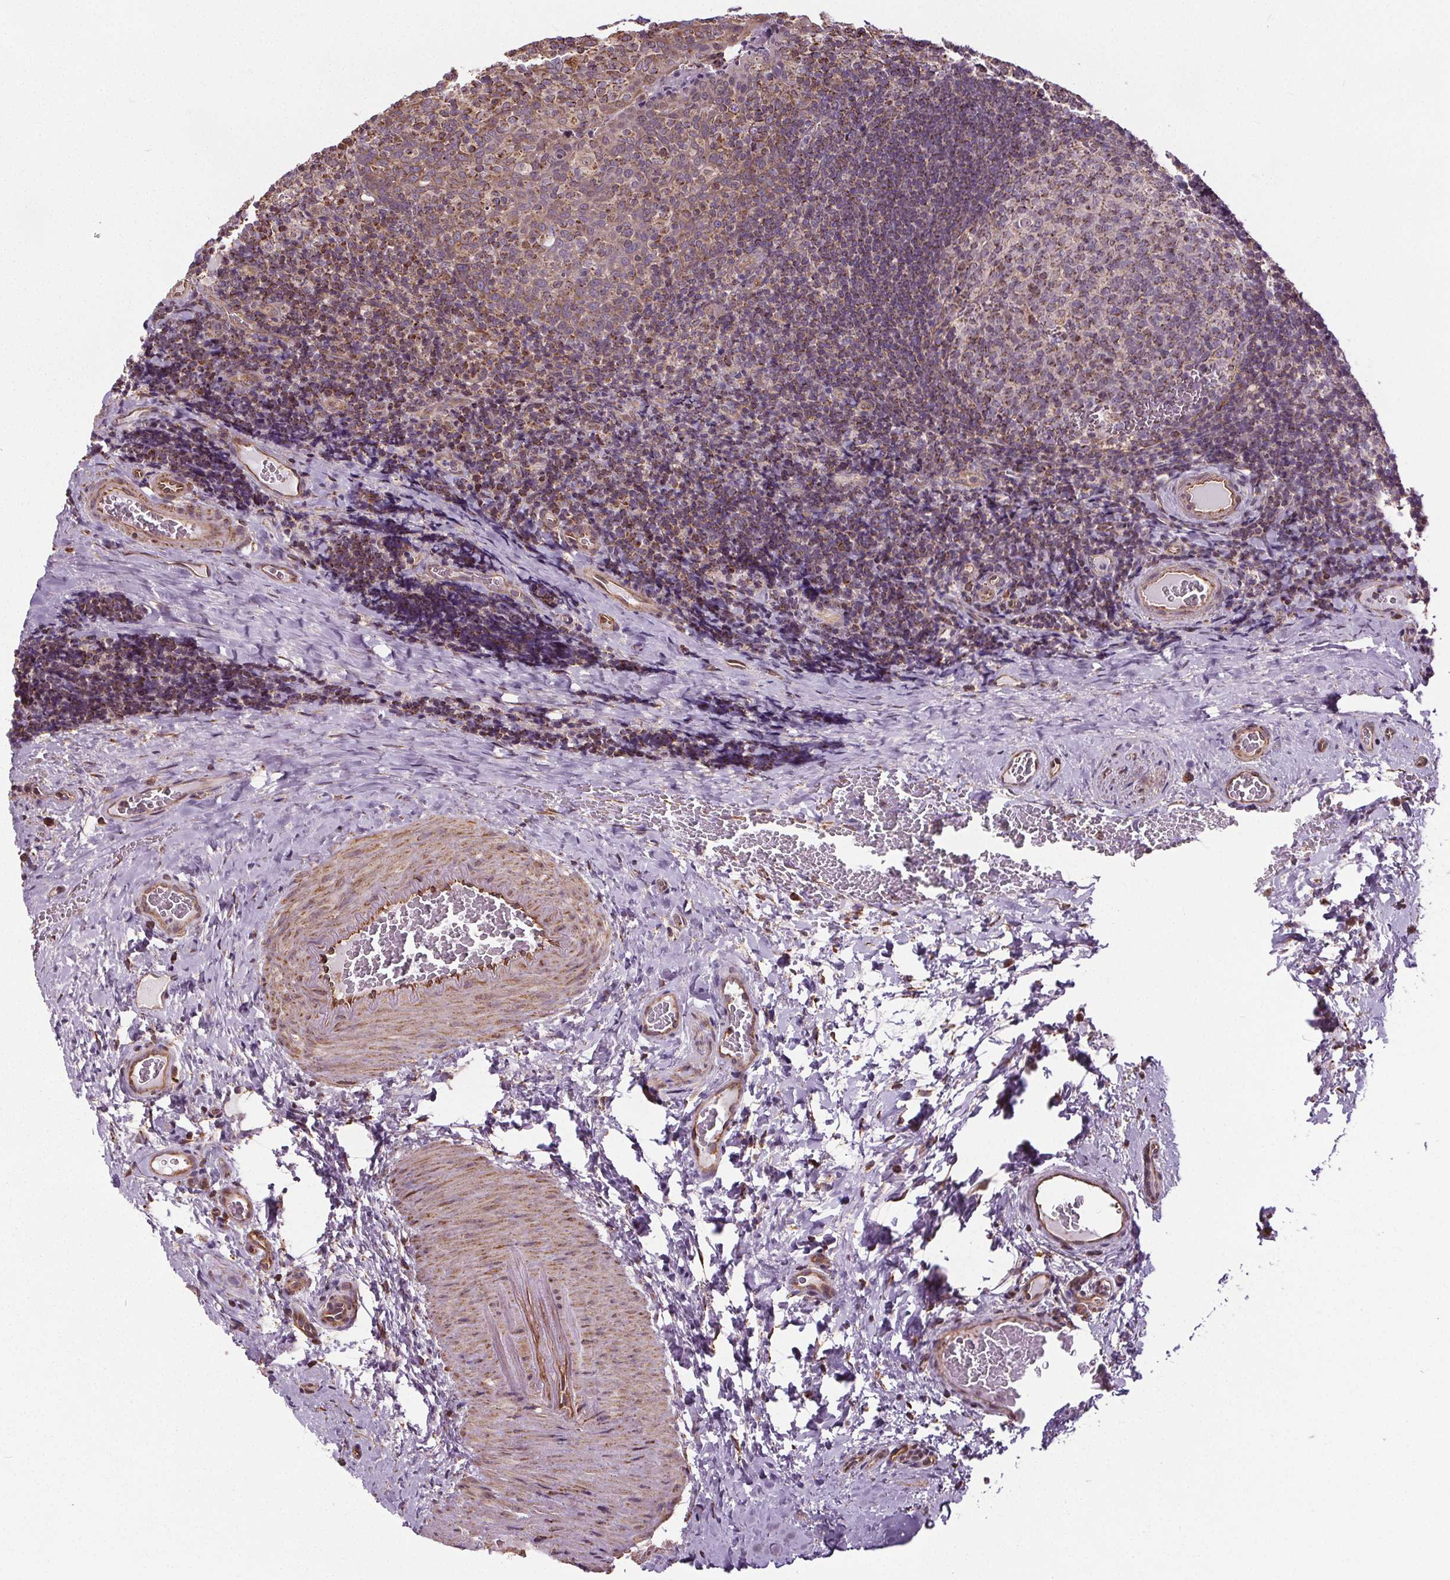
{"staining": {"intensity": "moderate", "quantity": "<25%", "location": "nuclear"}, "tissue": "tonsil", "cell_type": "Germinal center cells", "image_type": "normal", "snomed": [{"axis": "morphology", "description": "Normal tissue, NOS"}, {"axis": "morphology", "description": "Inflammation, NOS"}, {"axis": "topography", "description": "Tonsil"}], "caption": "Immunohistochemical staining of unremarkable tonsil reveals low levels of moderate nuclear positivity in approximately <25% of germinal center cells.", "gene": "ZNF548", "patient": {"sex": "female", "age": 31}}